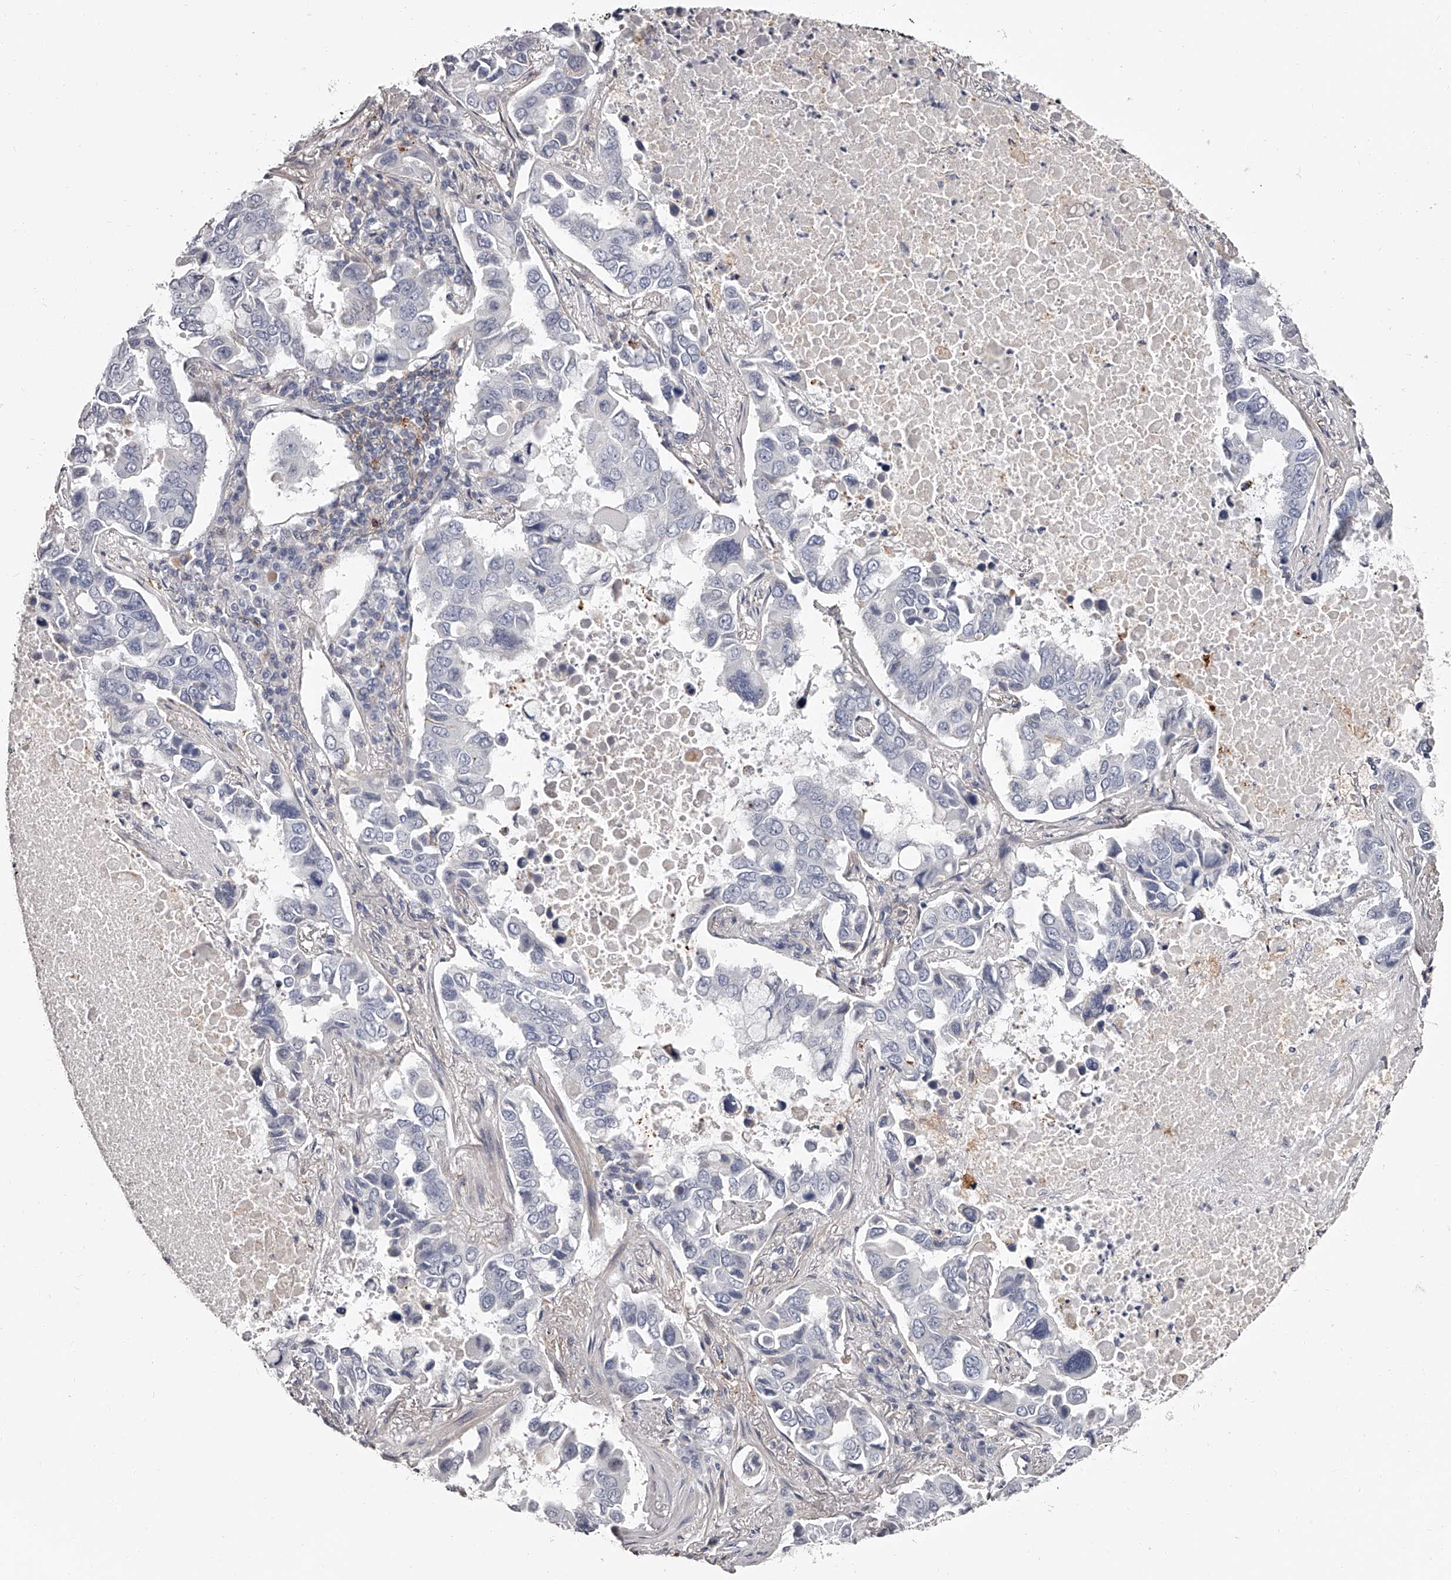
{"staining": {"intensity": "negative", "quantity": "none", "location": "none"}, "tissue": "lung cancer", "cell_type": "Tumor cells", "image_type": "cancer", "snomed": [{"axis": "morphology", "description": "Adenocarcinoma, NOS"}, {"axis": "topography", "description": "Lung"}], "caption": "Immunohistochemical staining of lung cancer (adenocarcinoma) displays no significant staining in tumor cells.", "gene": "PACSIN1", "patient": {"sex": "male", "age": 64}}